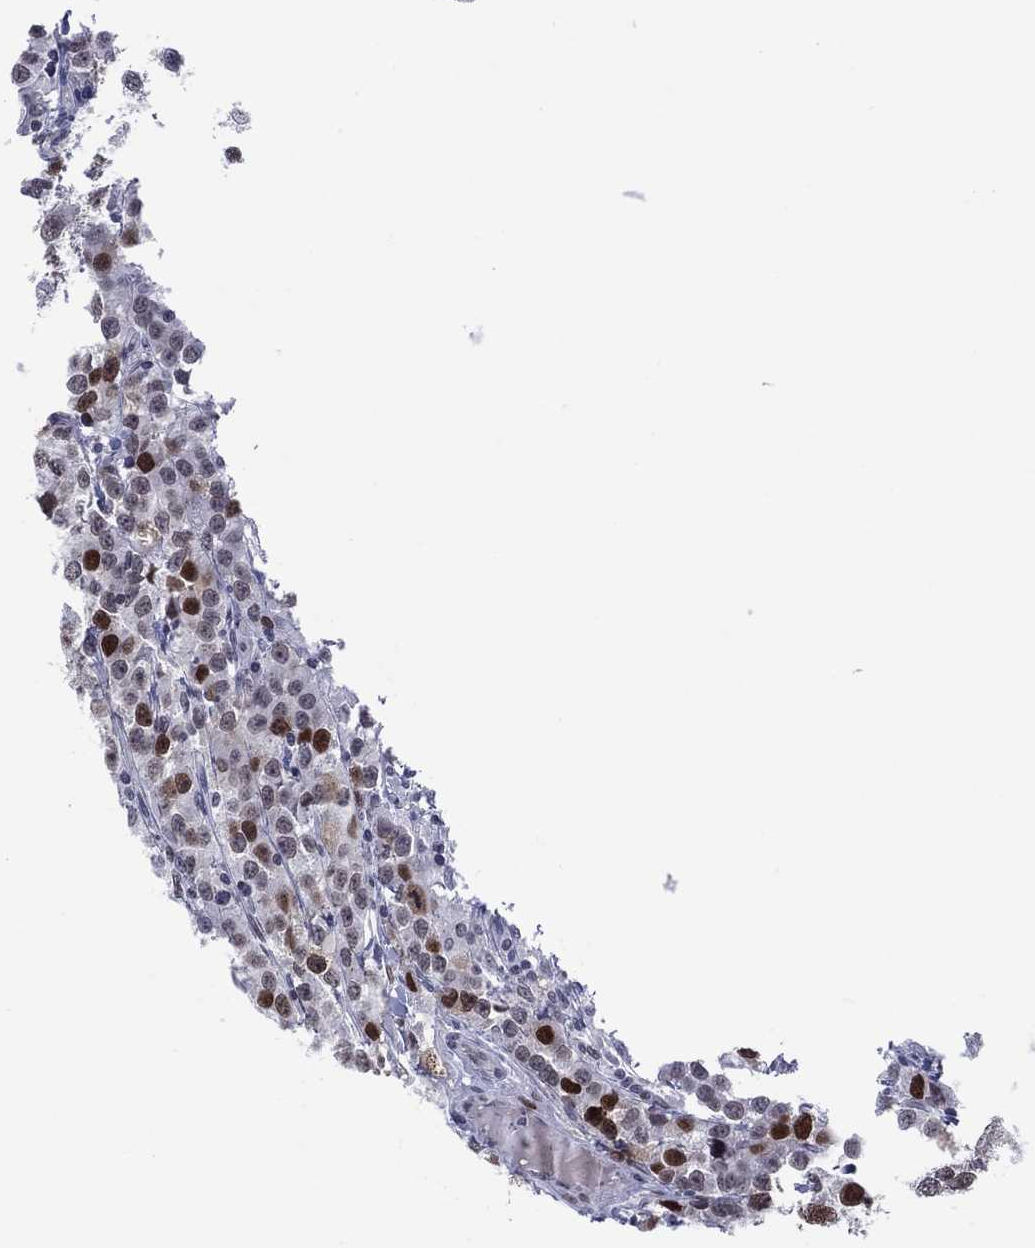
{"staining": {"intensity": "strong", "quantity": "<25%", "location": "nuclear"}, "tissue": "testis cancer", "cell_type": "Tumor cells", "image_type": "cancer", "snomed": [{"axis": "morphology", "description": "Seminoma, NOS"}, {"axis": "topography", "description": "Testis"}], "caption": "Immunohistochemistry (IHC) histopathology image of human testis cancer stained for a protein (brown), which shows medium levels of strong nuclear positivity in approximately <25% of tumor cells.", "gene": "GATA6", "patient": {"sex": "male", "age": 59}}